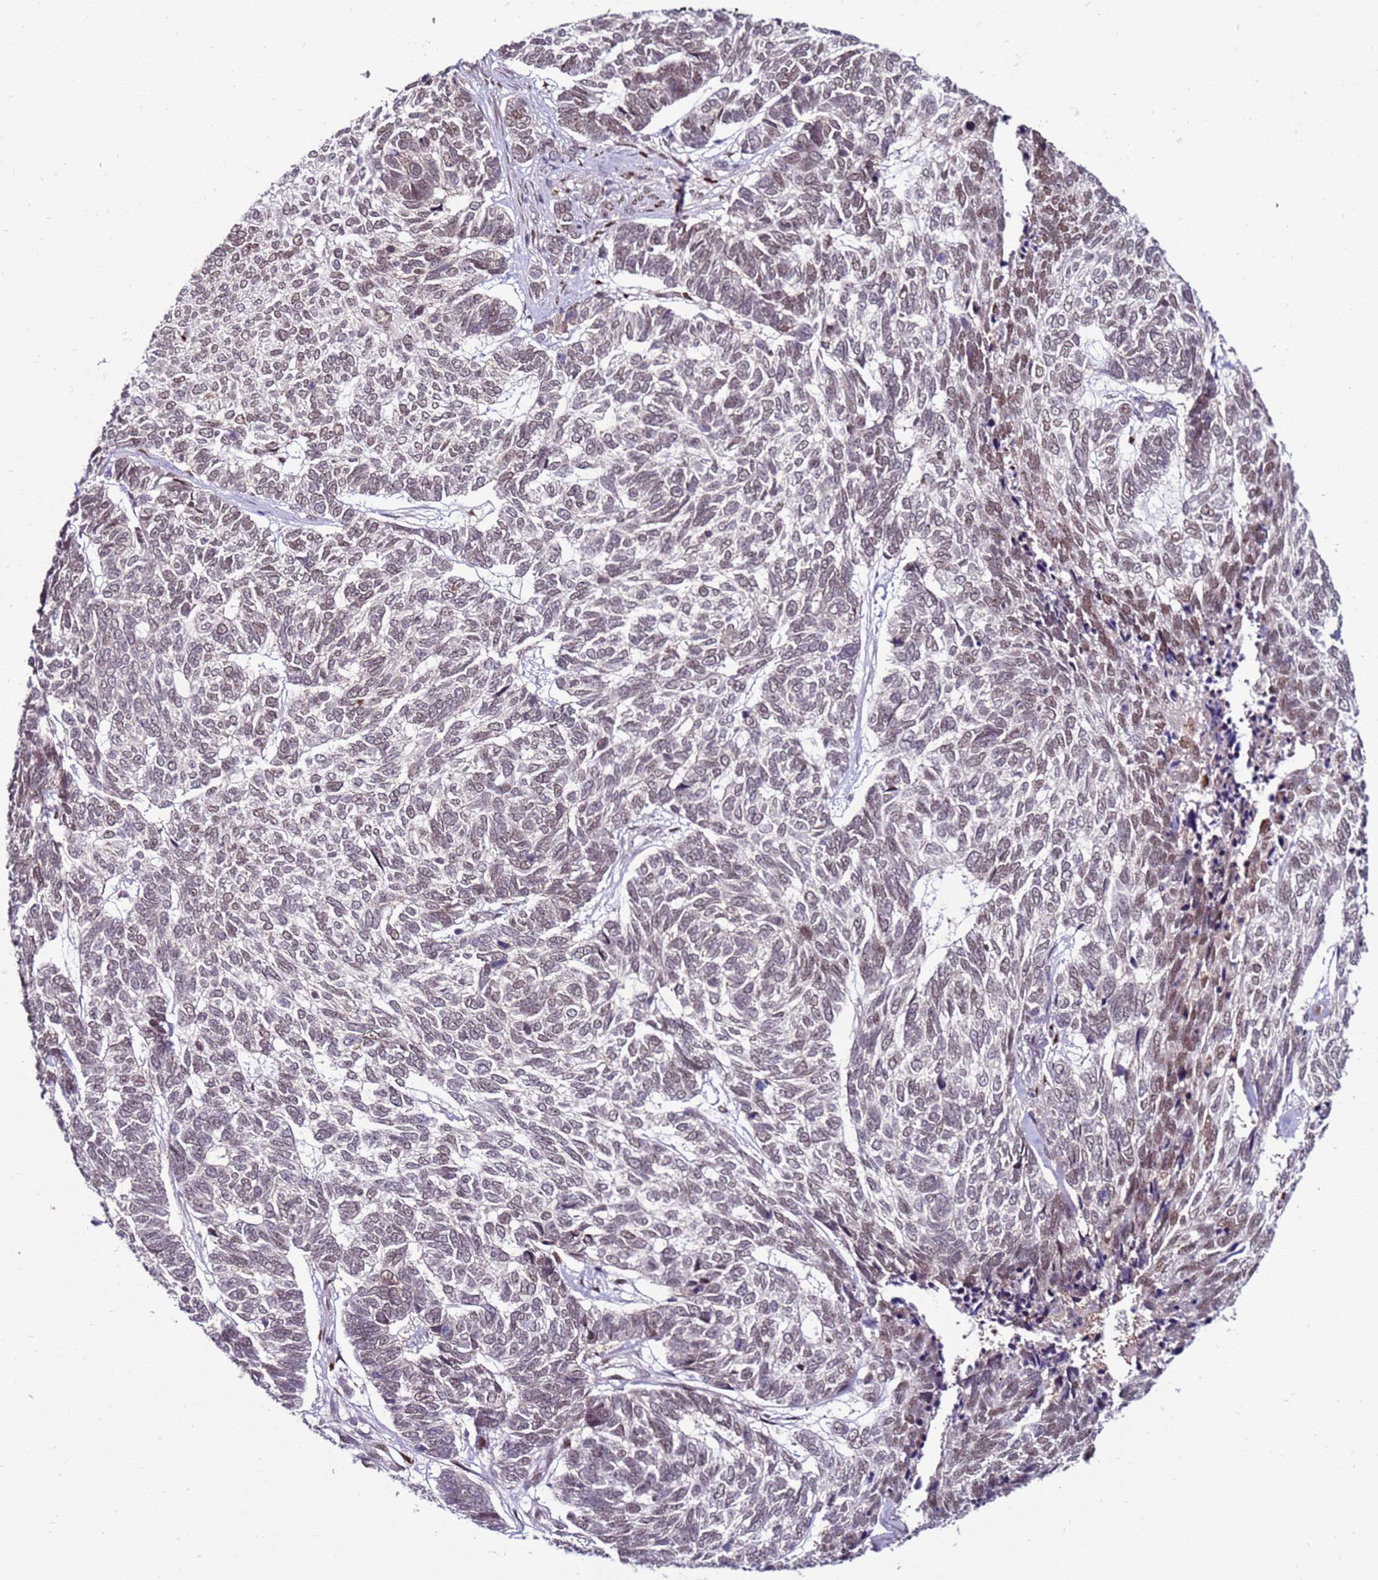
{"staining": {"intensity": "weak", "quantity": "<25%", "location": "nuclear"}, "tissue": "skin cancer", "cell_type": "Tumor cells", "image_type": "cancer", "snomed": [{"axis": "morphology", "description": "Basal cell carcinoma"}, {"axis": "topography", "description": "Skin"}], "caption": "IHC histopathology image of skin basal cell carcinoma stained for a protein (brown), which demonstrates no expression in tumor cells.", "gene": "KPNA4", "patient": {"sex": "female", "age": 65}}